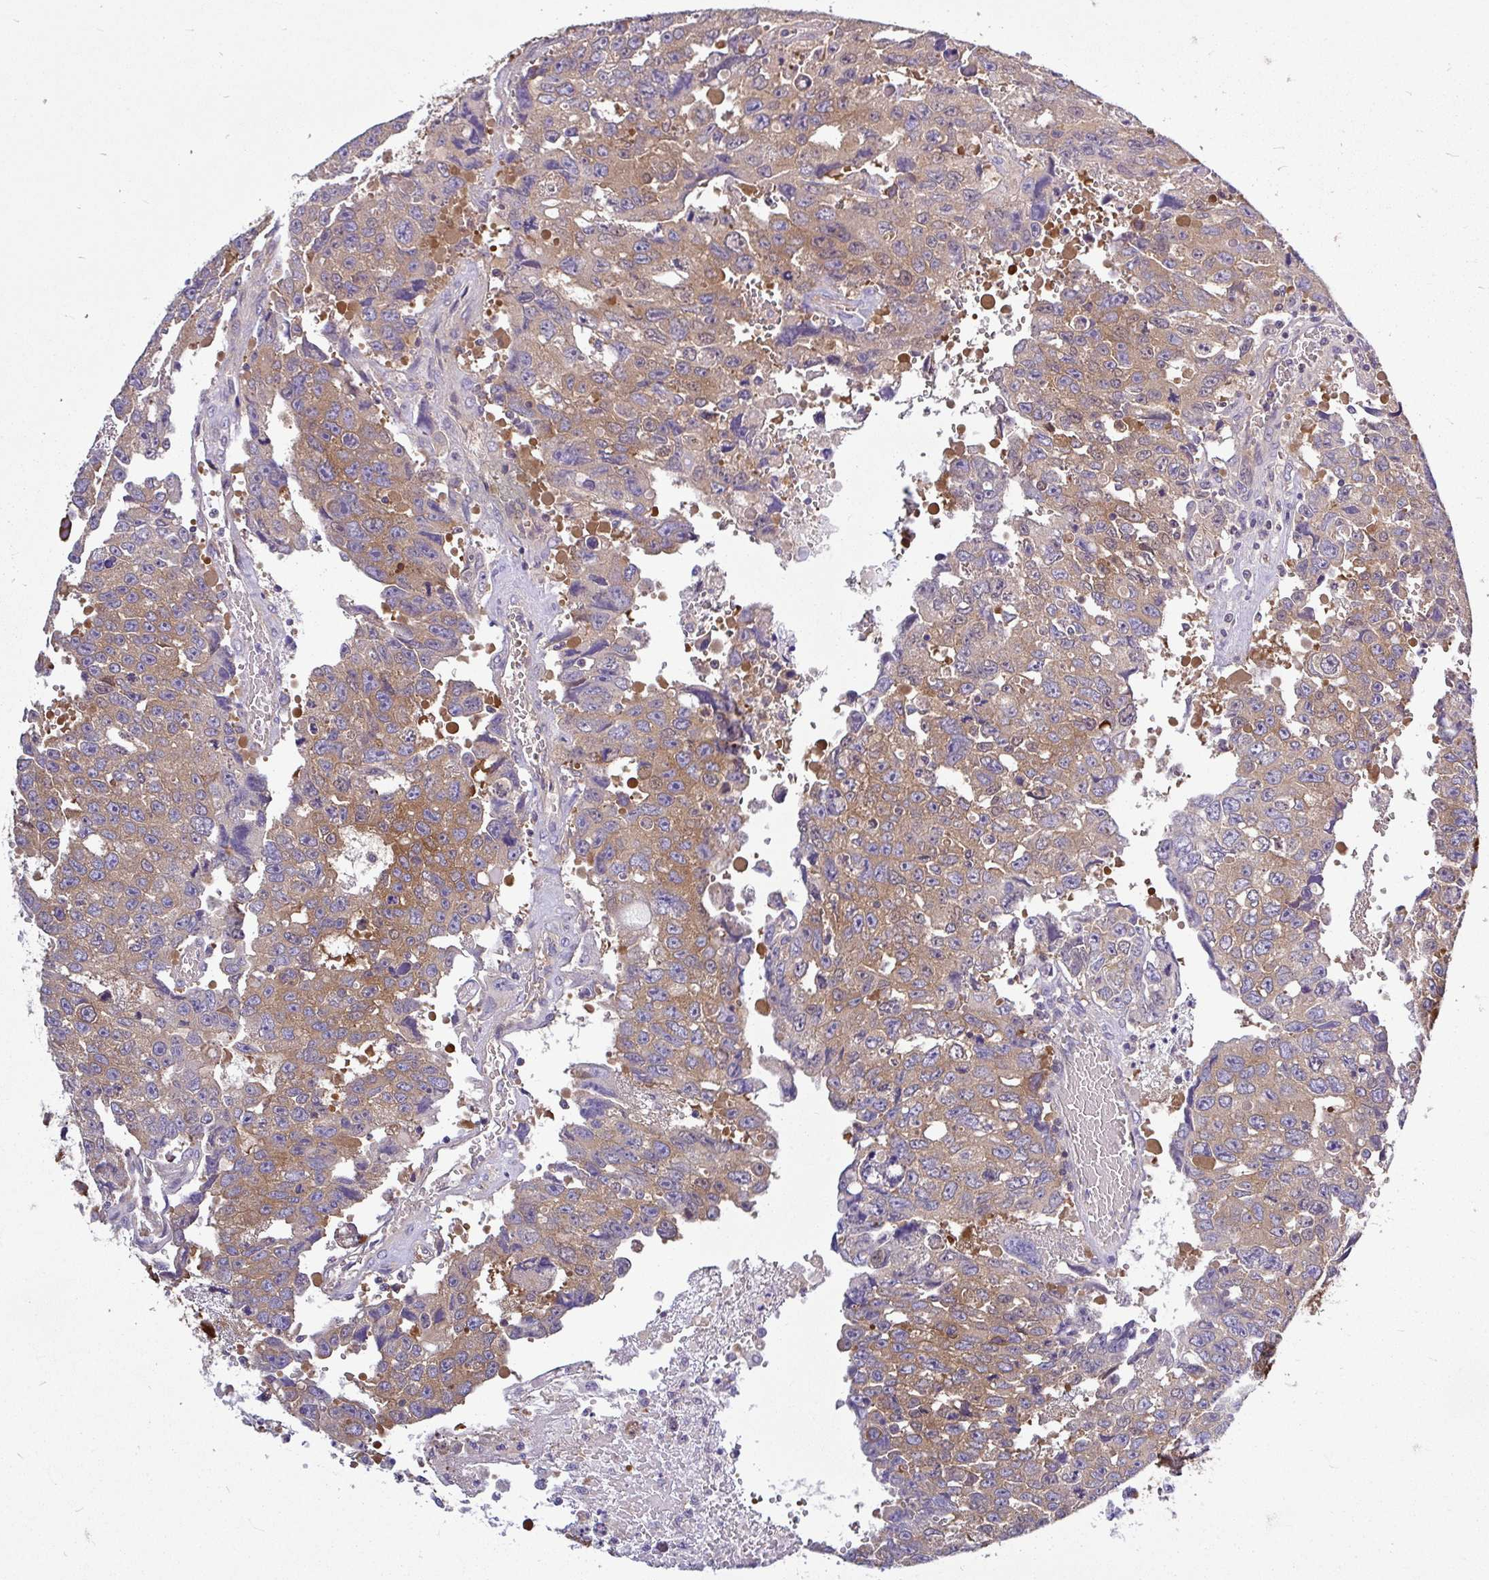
{"staining": {"intensity": "moderate", "quantity": "25%-75%", "location": "cytoplasmic/membranous"}, "tissue": "testis cancer", "cell_type": "Tumor cells", "image_type": "cancer", "snomed": [{"axis": "morphology", "description": "Seminoma, NOS"}, {"axis": "topography", "description": "Testis"}], "caption": "An immunohistochemistry (IHC) histopathology image of tumor tissue is shown. Protein staining in brown highlights moderate cytoplasmic/membranous positivity in testis cancer within tumor cells.", "gene": "LARS1", "patient": {"sex": "male", "age": 26}}